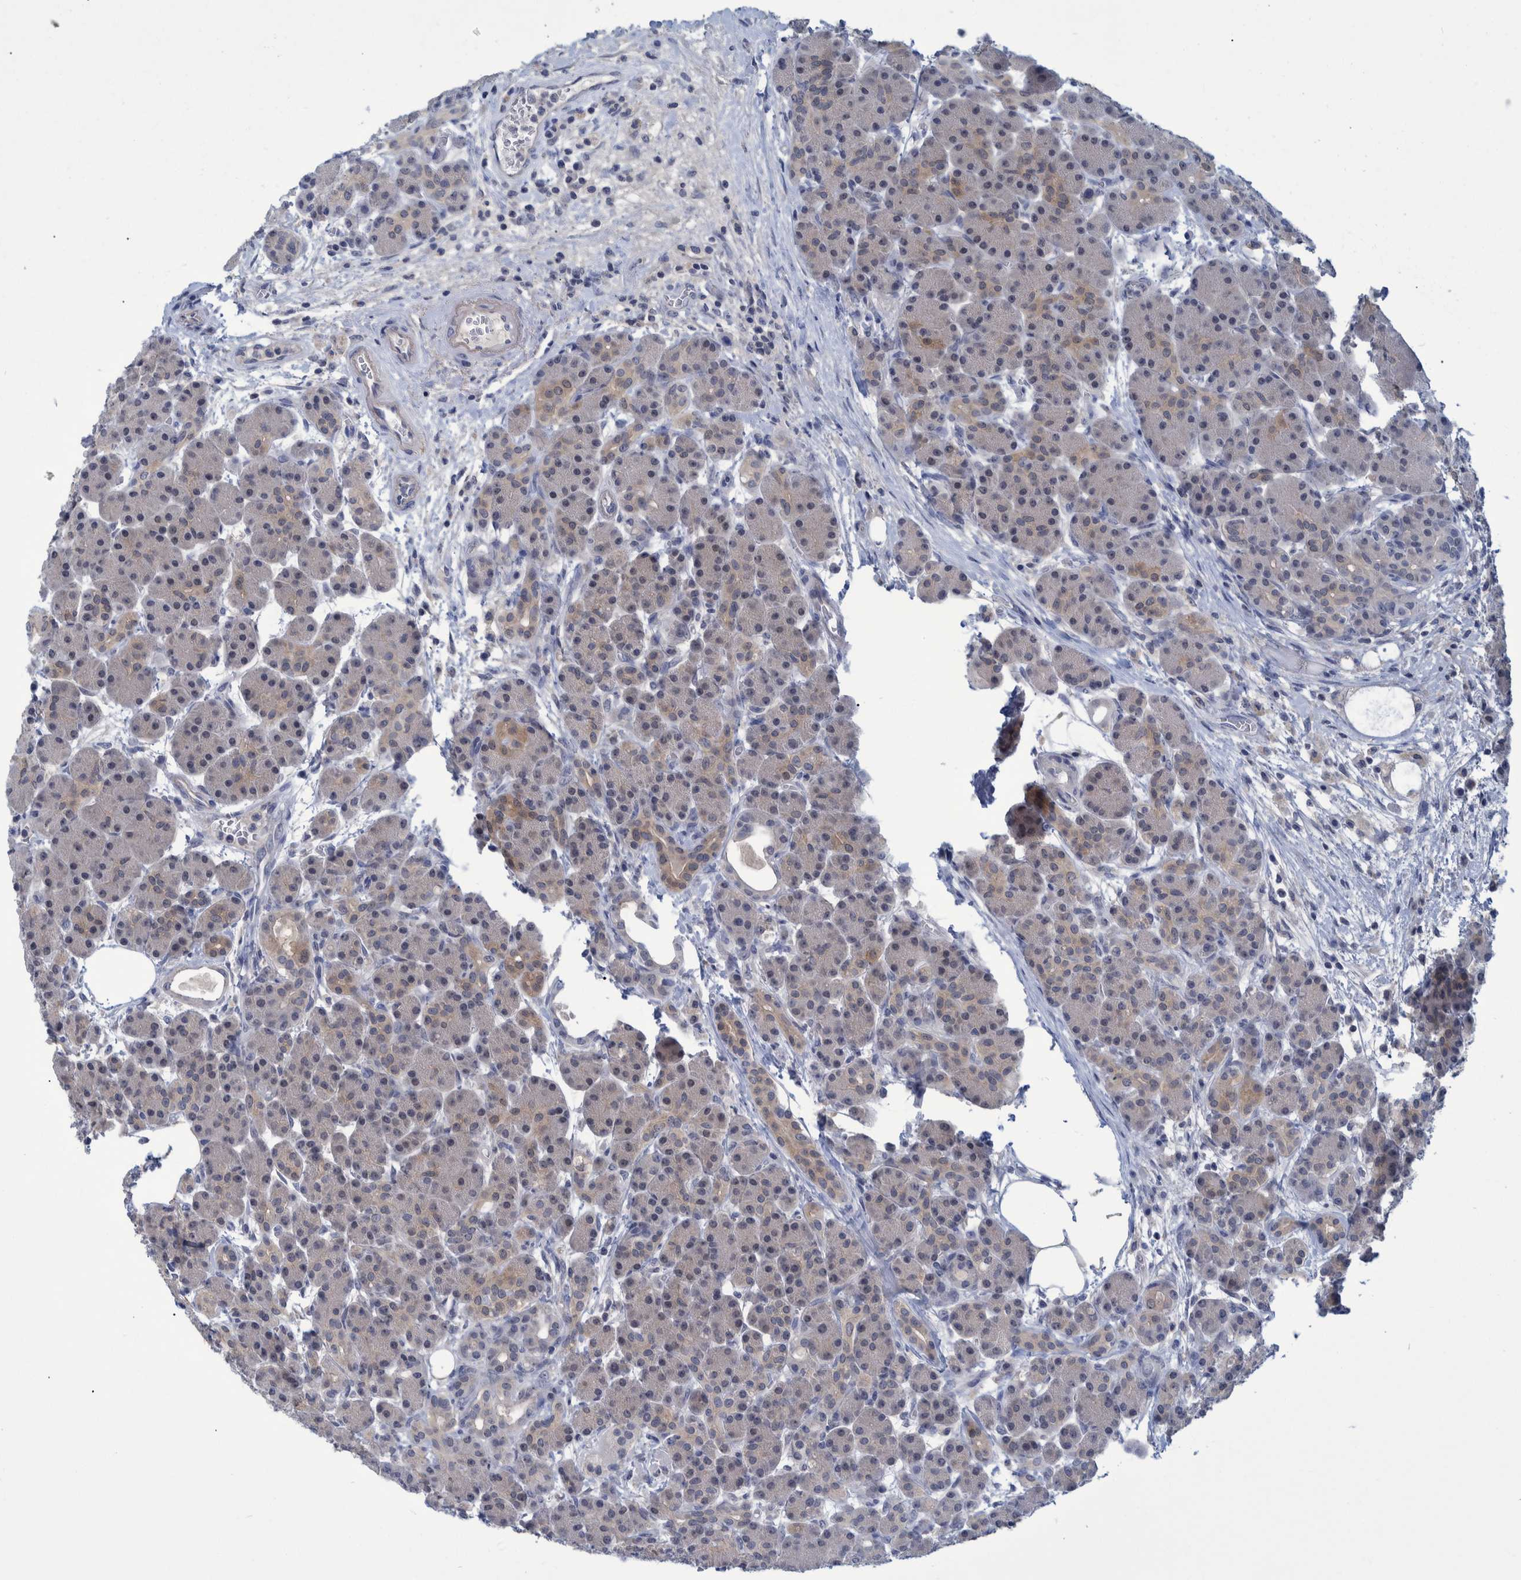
{"staining": {"intensity": "moderate", "quantity": "<25%", "location": "cytoplasmic/membranous"}, "tissue": "pancreas", "cell_type": "Exocrine glandular cells", "image_type": "normal", "snomed": [{"axis": "morphology", "description": "Normal tissue, NOS"}, {"axis": "topography", "description": "Pancreas"}], "caption": "Protein staining of benign pancreas displays moderate cytoplasmic/membranous expression in about <25% of exocrine glandular cells.", "gene": "PCYT2", "patient": {"sex": "male", "age": 63}}